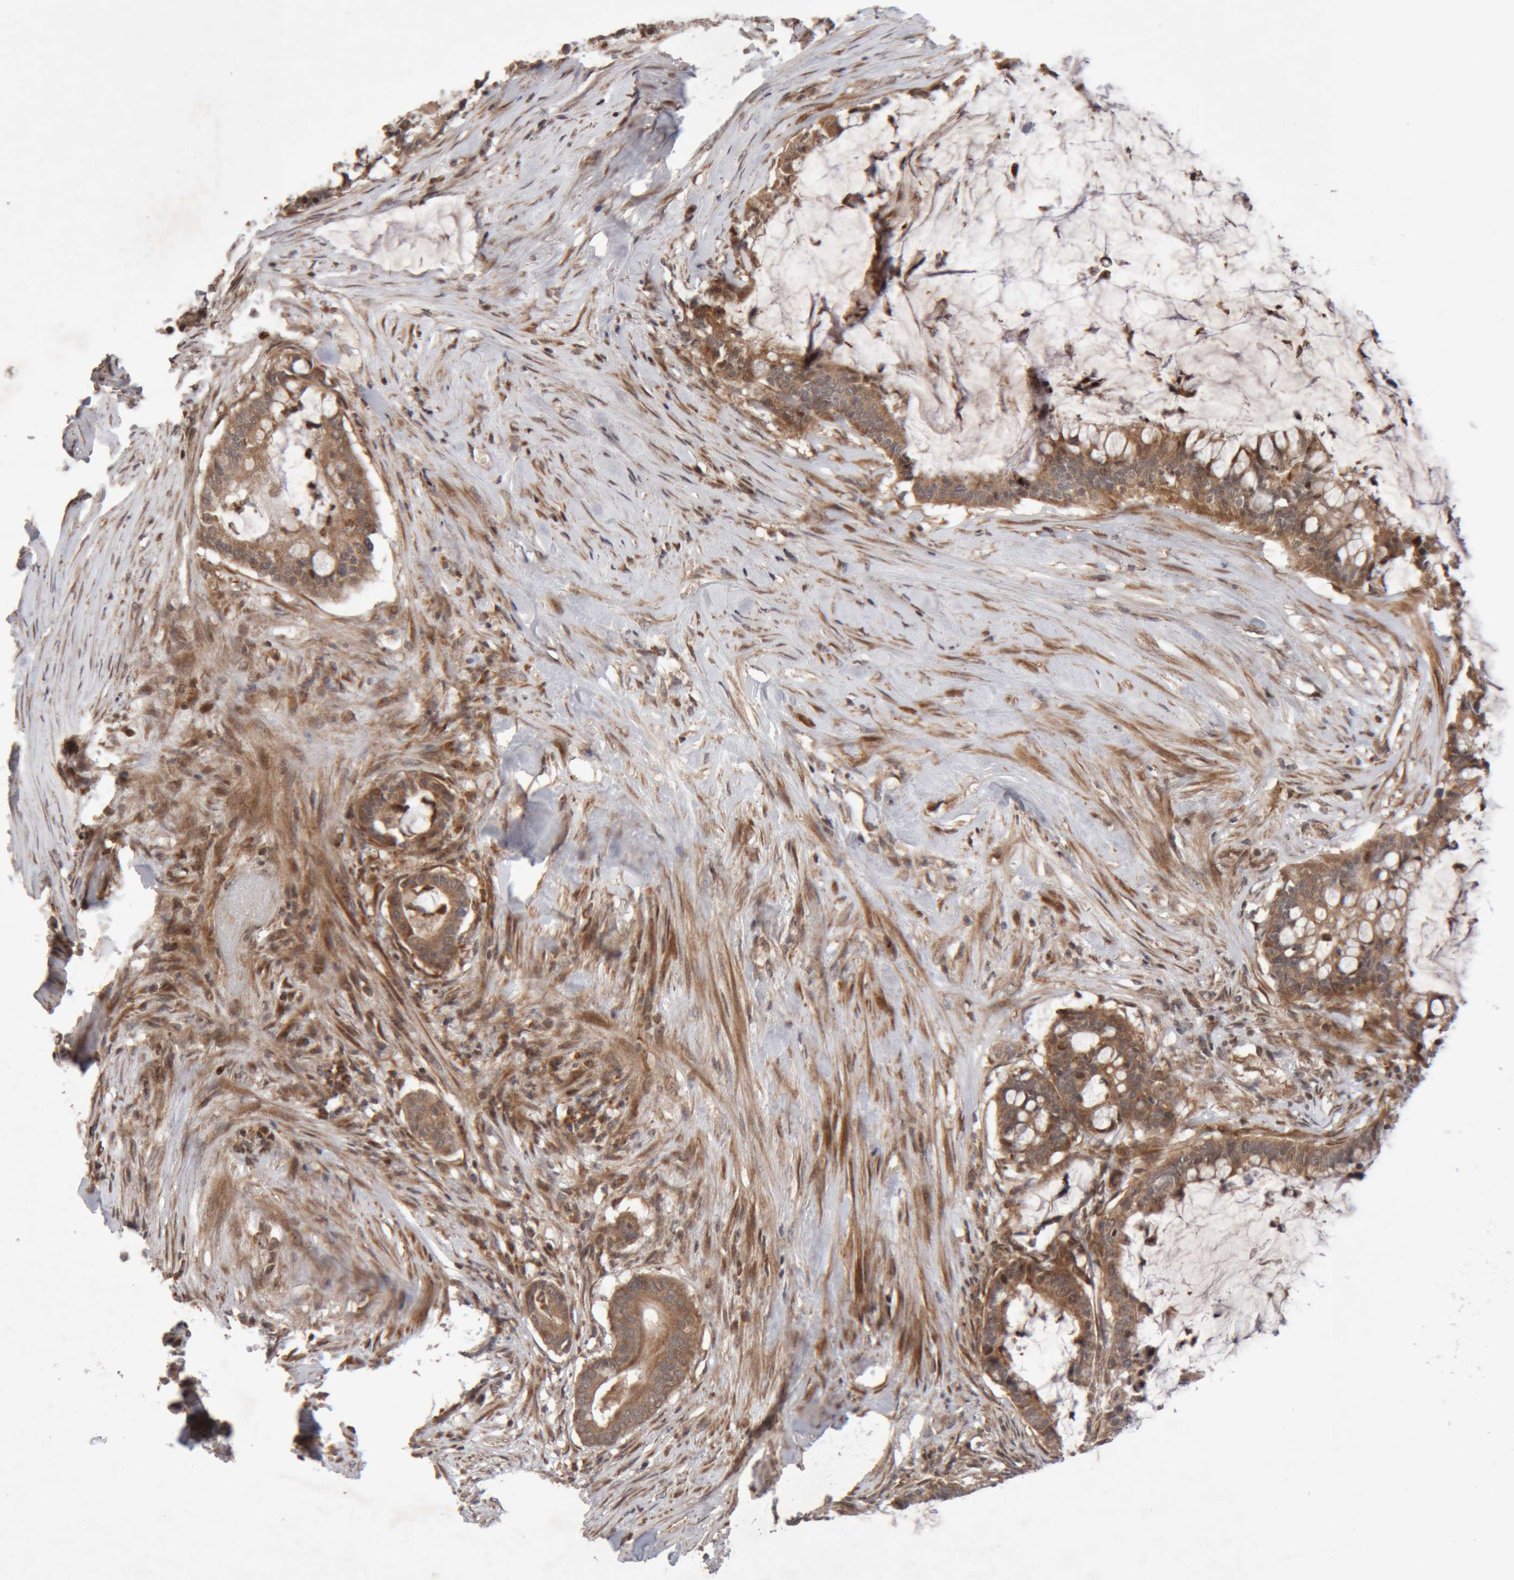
{"staining": {"intensity": "moderate", "quantity": ">75%", "location": "cytoplasmic/membranous"}, "tissue": "pancreatic cancer", "cell_type": "Tumor cells", "image_type": "cancer", "snomed": [{"axis": "morphology", "description": "Adenocarcinoma, NOS"}, {"axis": "topography", "description": "Pancreas"}], "caption": "Protein expression analysis of pancreatic cancer reveals moderate cytoplasmic/membranous expression in about >75% of tumor cells.", "gene": "KIF21B", "patient": {"sex": "male", "age": 41}}